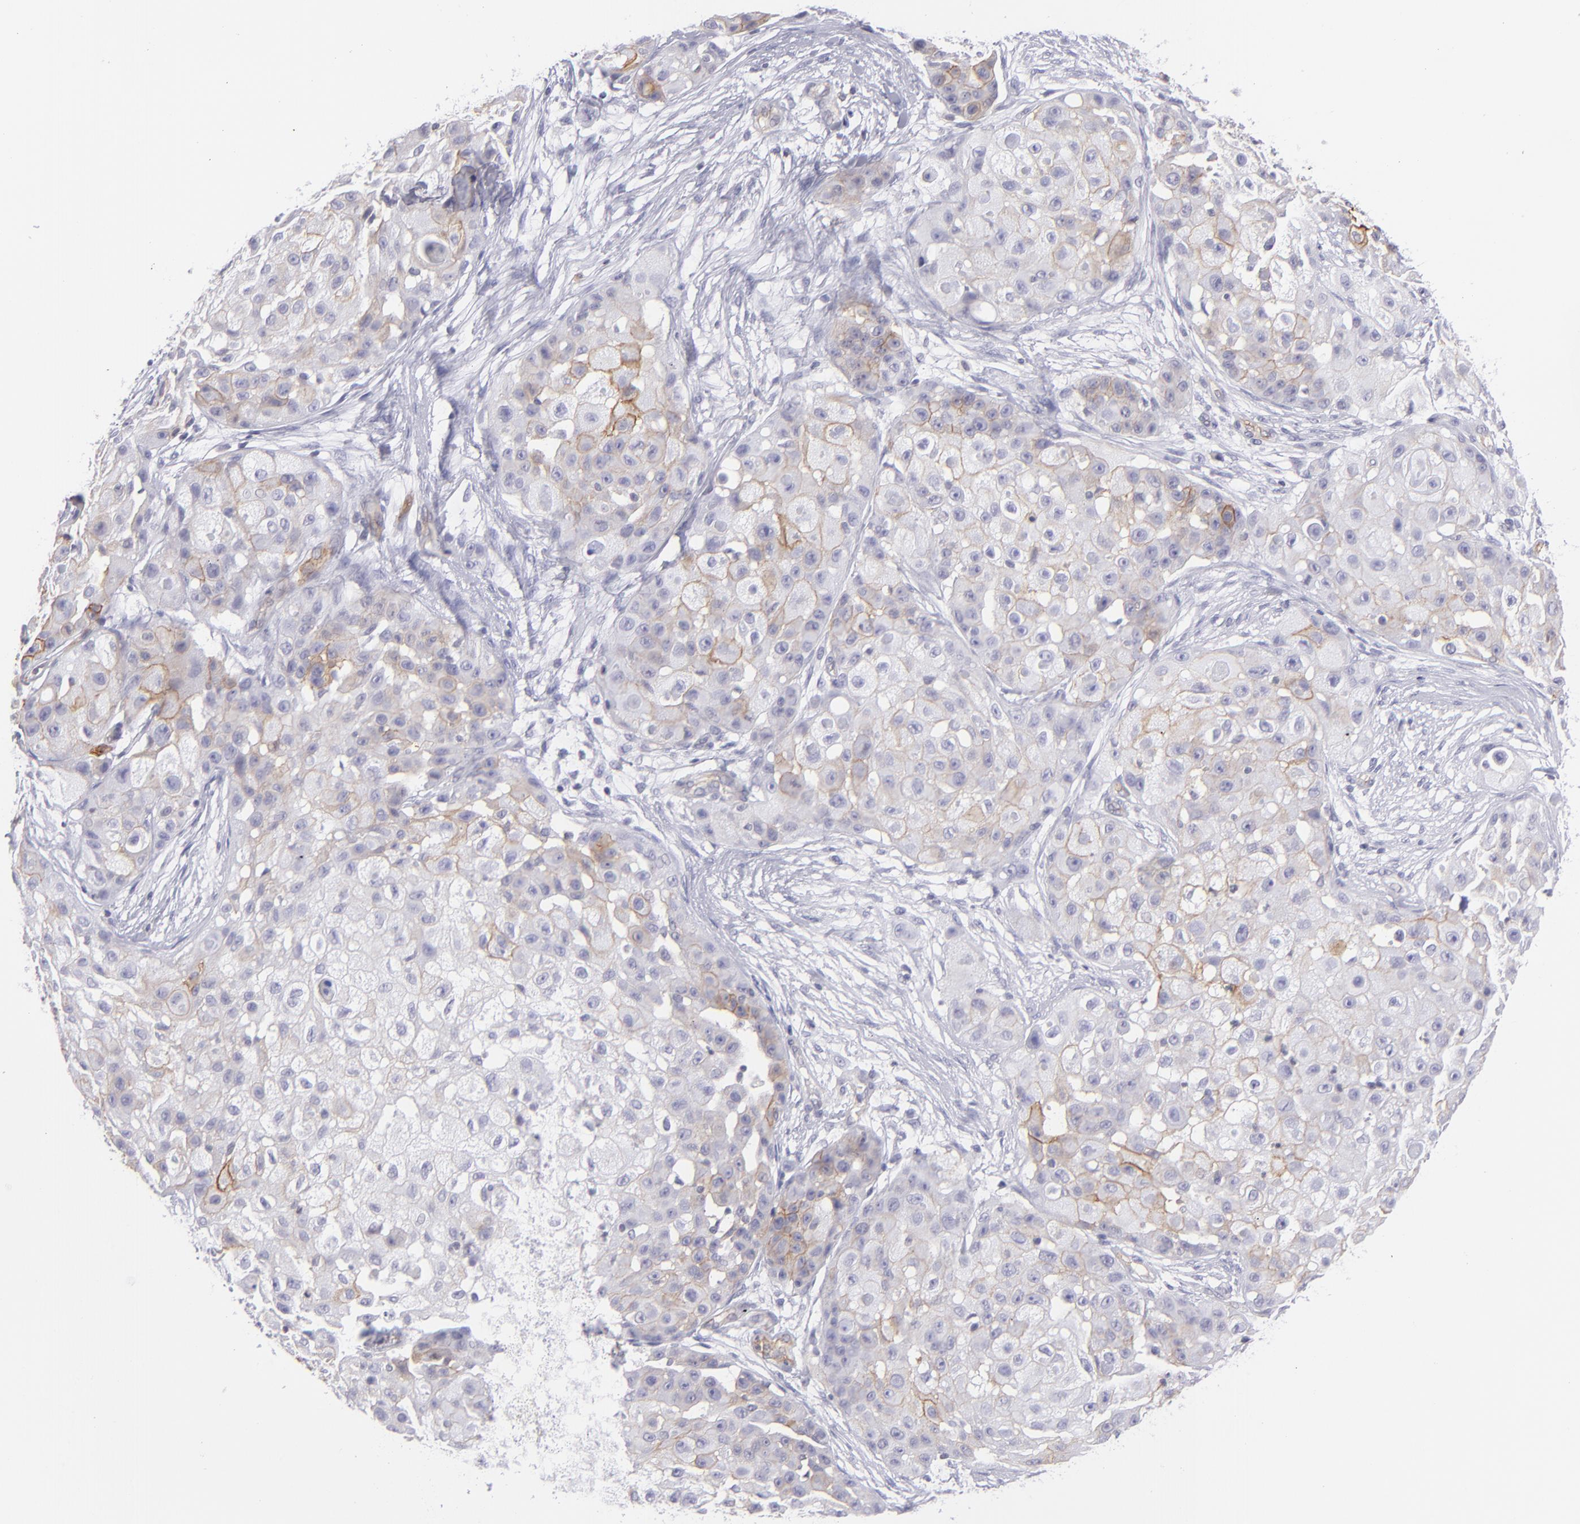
{"staining": {"intensity": "moderate", "quantity": "25%-75%", "location": "cytoplasmic/membranous"}, "tissue": "skin cancer", "cell_type": "Tumor cells", "image_type": "cancer", "snomed": [{"axis": "morphology", "description": "Squamous cell carcinoma, NOS"}, {"axis": "topography", "description": "Skin"}], "caption": "Human skin squamous cell carcinoma stained with a protein marker displays moderate staining in tumor cells.", "gene": "THBD", "patient": {"sex": "female", "age": 57}}